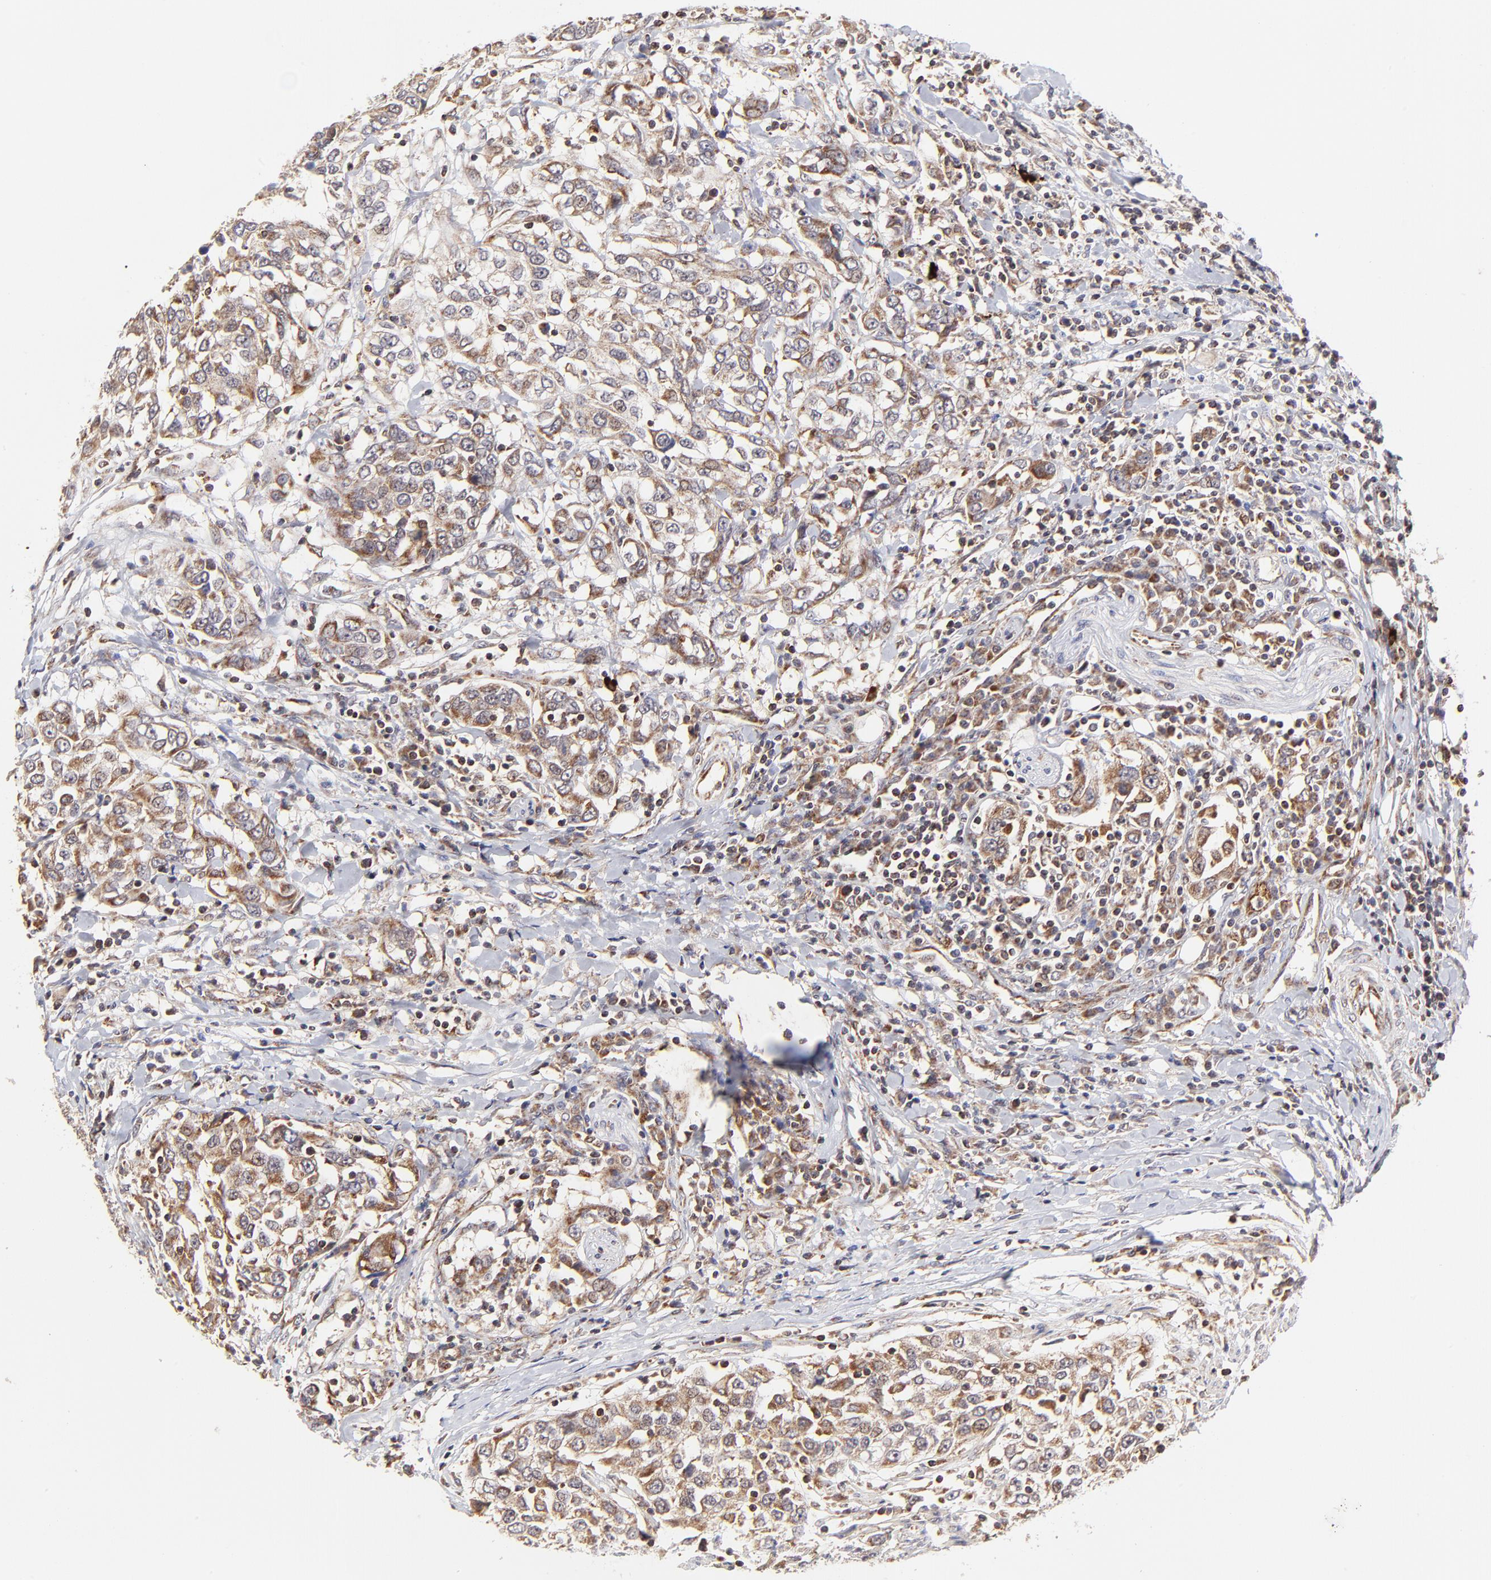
{"staining": {"intensity": "weak", "quantity": ">75%", "location": "cytoplasmic/membranous"}, "tissue": "urothelial cancer", "cell_type": "Tumor cells", "image_type": "cancer", "snomed": [{"axis": "morphology", "description": "Urothelial carcinoma, High grade"}, {"axis": "topography", "description": "Urinary bladder"}], "caption": "A brown stain shows weak cytoplasmic/membranous positivity of a protein in human high-grade urothelial carcinoma tumor cells. The protein is shown in brown color, while the nuclei are stained blue.", "gene": "MAP2K7", "patient": {"sex": "female", "age": 80}}